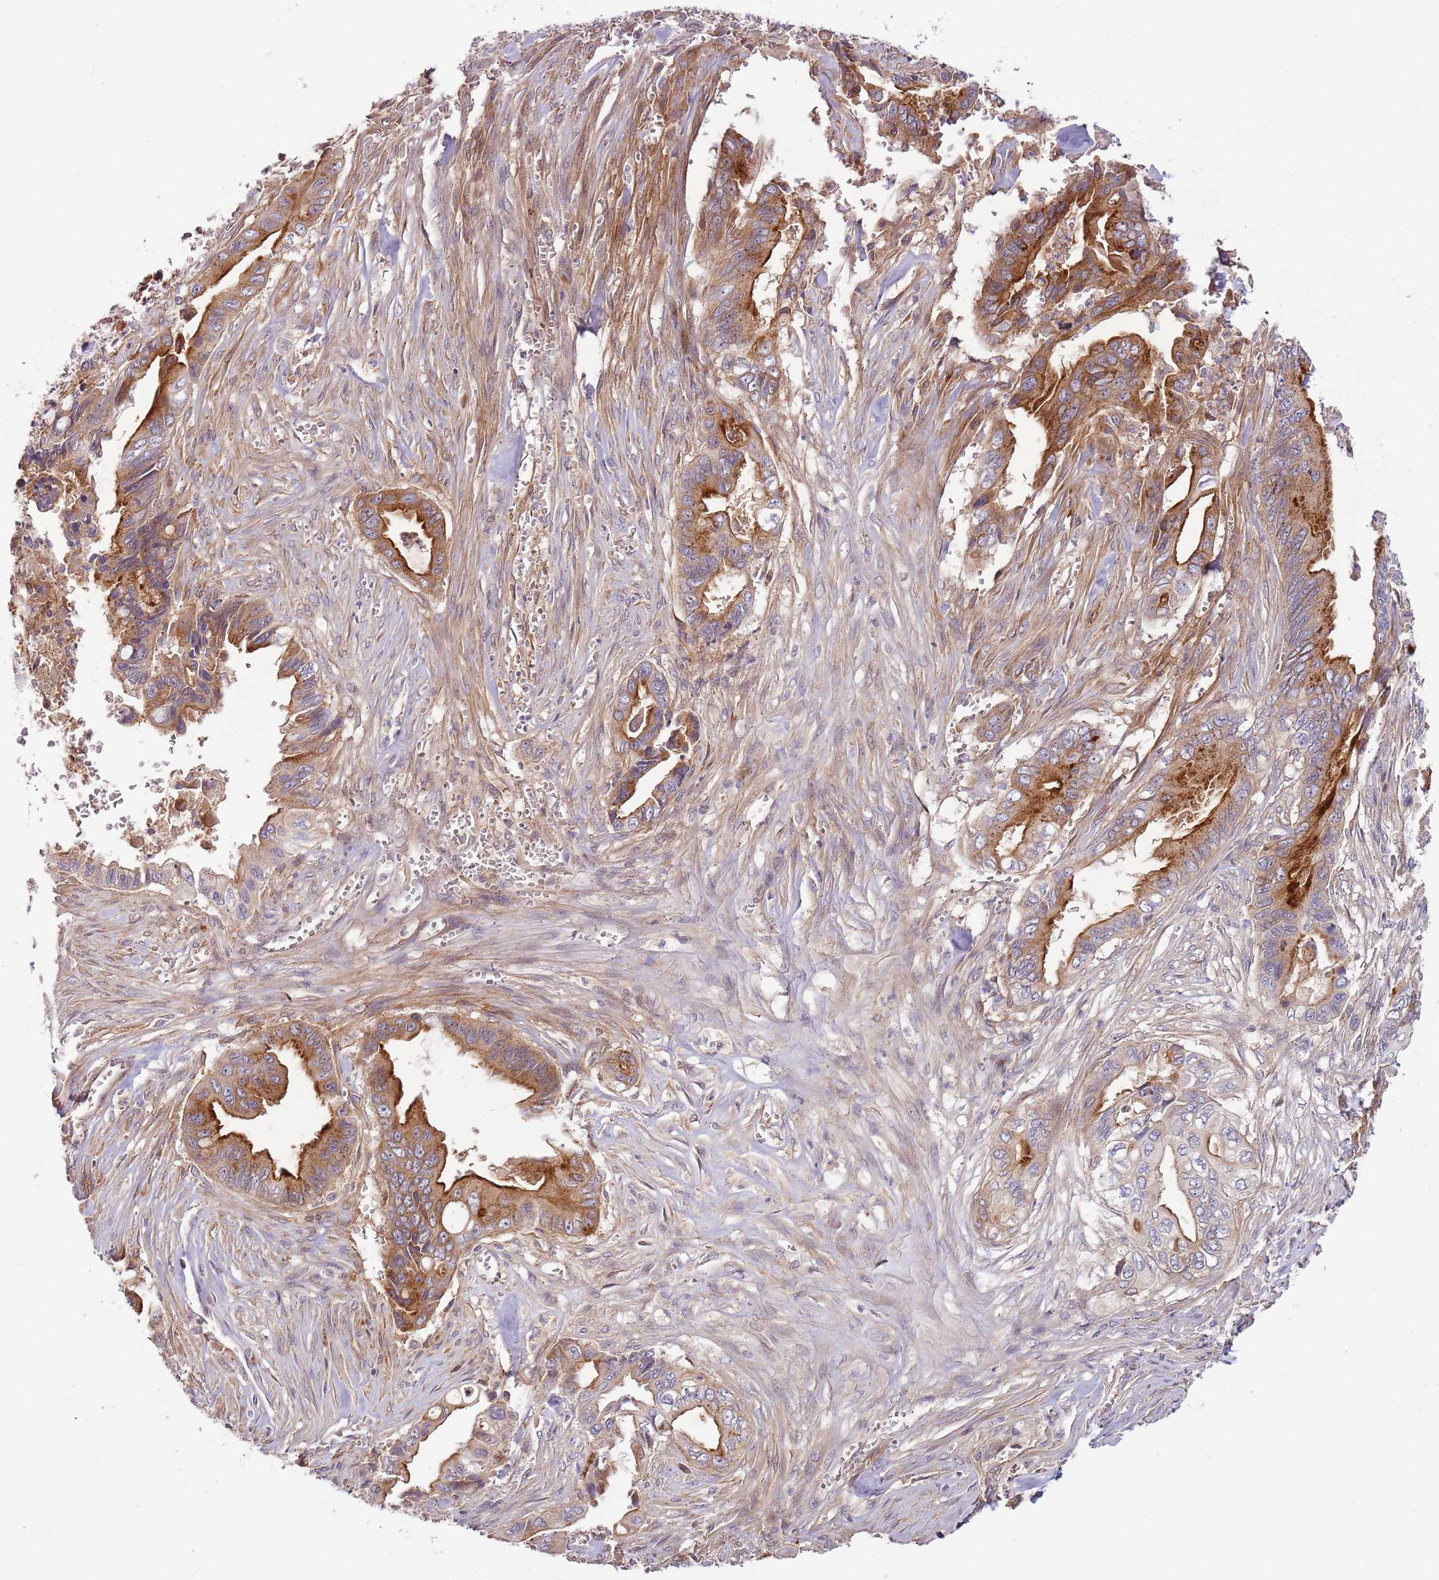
{"staining": {"intensity": "strong", "quantity": ">75%", "location": "cytoplasmic/membranous"}, "tissue": "pancreatic cancer", "cell_type": "Tumor cells", "image_type": "cancer", "snomed": [{"axis": "morphology", "description": "Adenocarcinoma, NOS"}, {"axis": "topography", "description": "Pancreas"}], "caption": "IHC micrograph of neoplastic tissue: human adenocarcinoma (pancreatic) stained using immunohistochemistry displays high levels of strong protein expression localized specifically in the cytoplasmic/membranous of tumor cells, appearing as a cytoplasmic/membranous brown color.", "gene": "RNF128", "patient": {"sex": "male", "age": 59}}